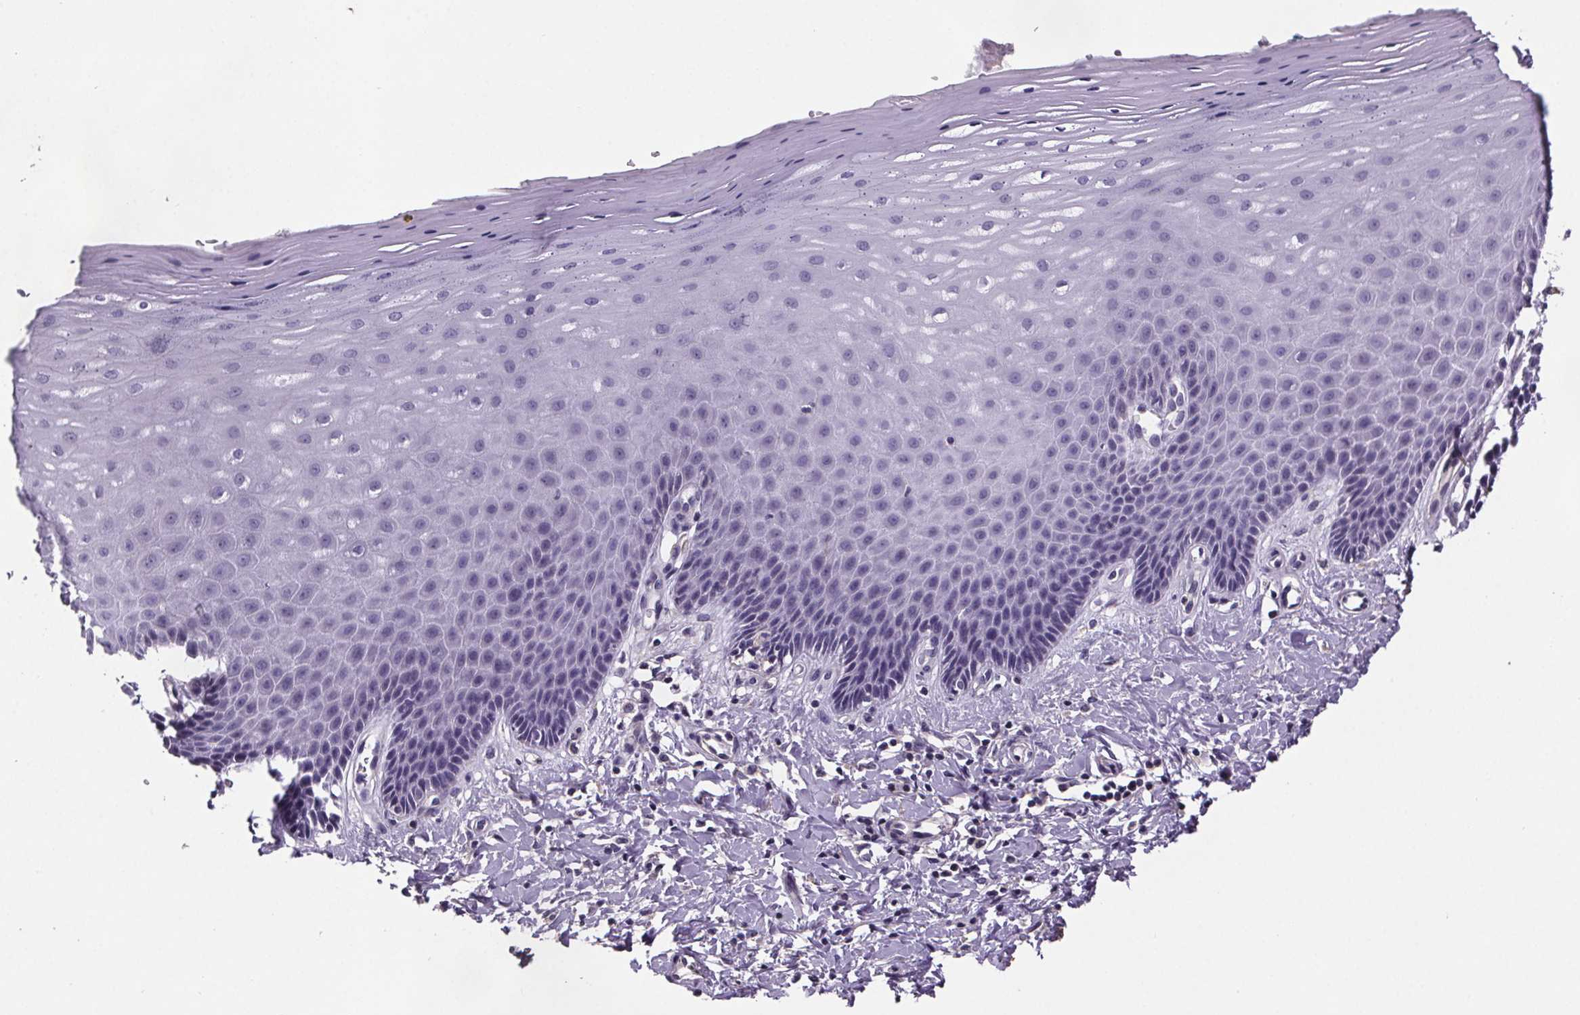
{"staining": {"intensity": "negative", "quantity": "none", "location": "none"}, "tissue": "vagina", "cell_type": "Squamous epithelial cells", "image_type": "normal", "snomed": [{"axis": "morphology", "description": "Normal tissue, NOS"}, {"axis": "topography", "description": "Vagina"}], "caption": "IHC of benign vagina exhibits no expression in squamous epithelial cells.", "gene": "CLN3", "patient": {"sex": "female", "age": 83}}